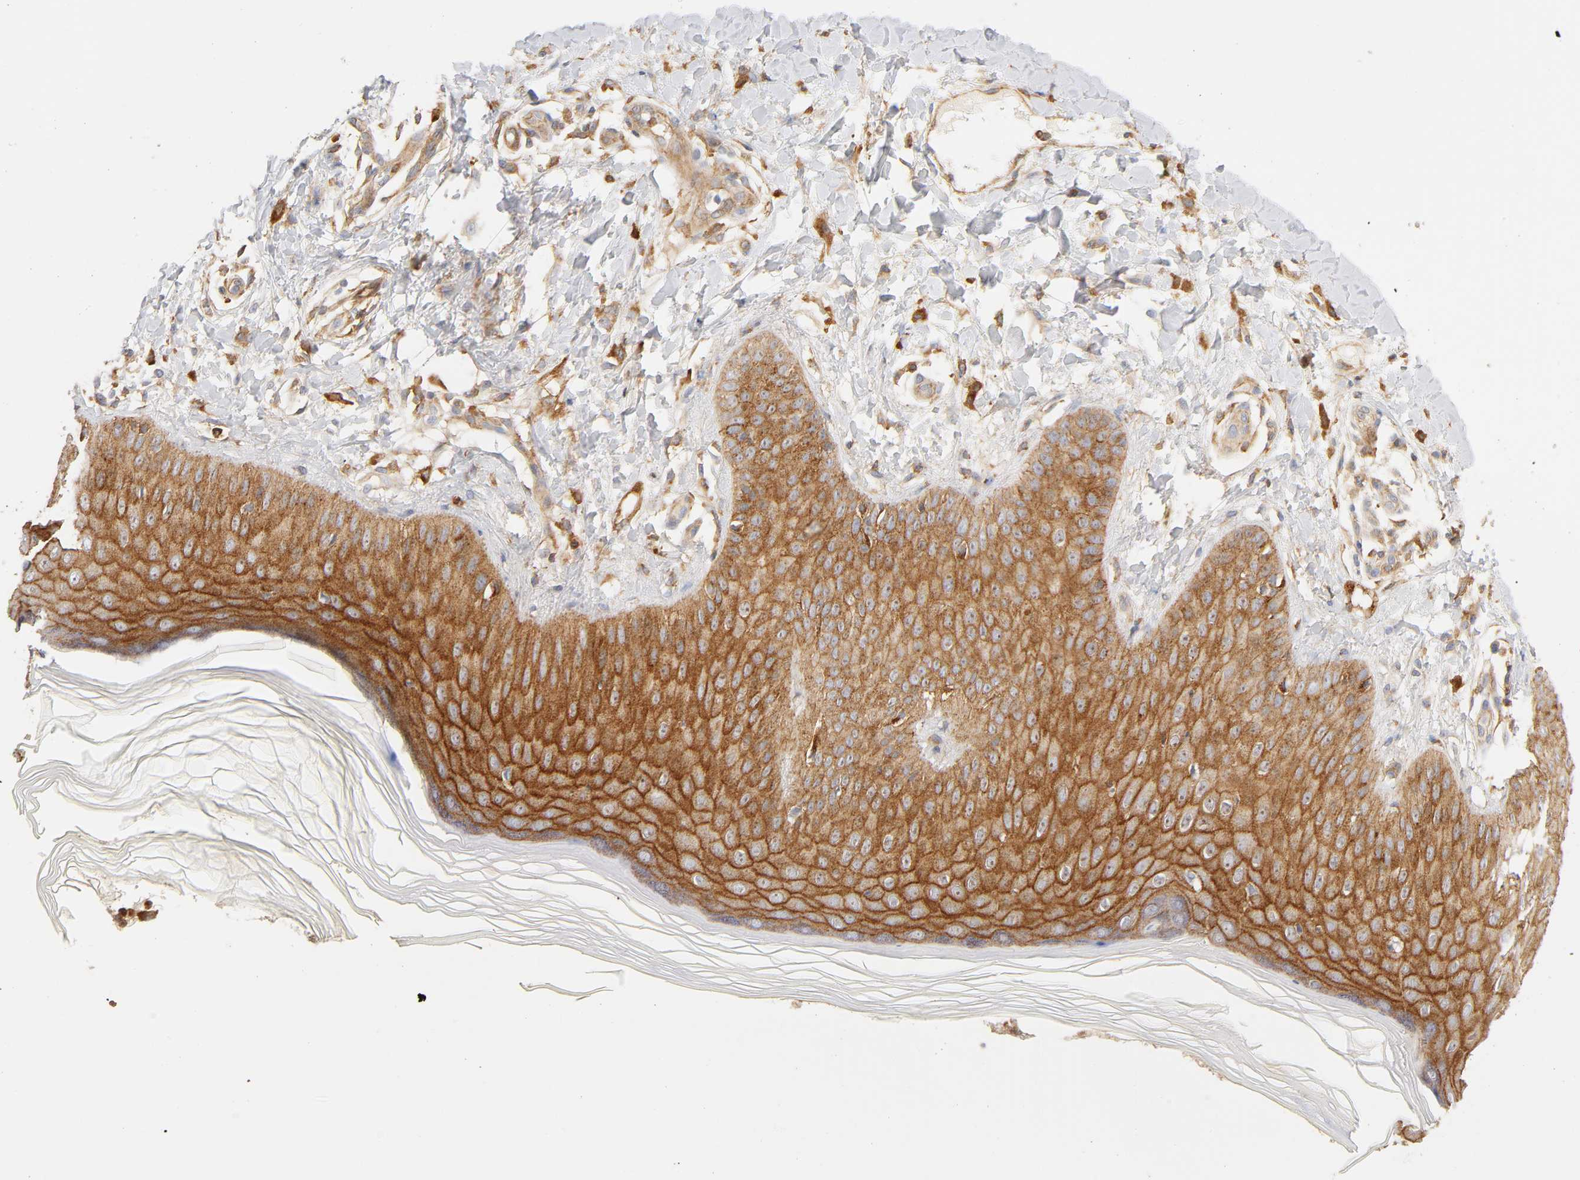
{"staining": {"intensity": "strong", "quantity": ">75%", "location": "cytoplasmic/membranous,nuclear"}, "tissue": "skin", "cell_type": "Epidermal cells", "image_type": "normal", "snomed": [{"axis": "morphology", "description": "Normal tissue, NOS"}, {"axis": "morphology", "description": "Inflammation, NOS"}, {"axis": "topography", "description": "Soft tissue"}, {"axis": "topography", "description": "Anal"}], "caption": "Immunohistochemical staining of normal human skin exhibits high levels of strong cytoplasmic/membranous,nuclear staining in about >75% of epidermal cells. (Brightfield microscopy of DAB IHC at high magnification).", "gene": "PLD1", "patient": {"sex": "female", "age": 15}}